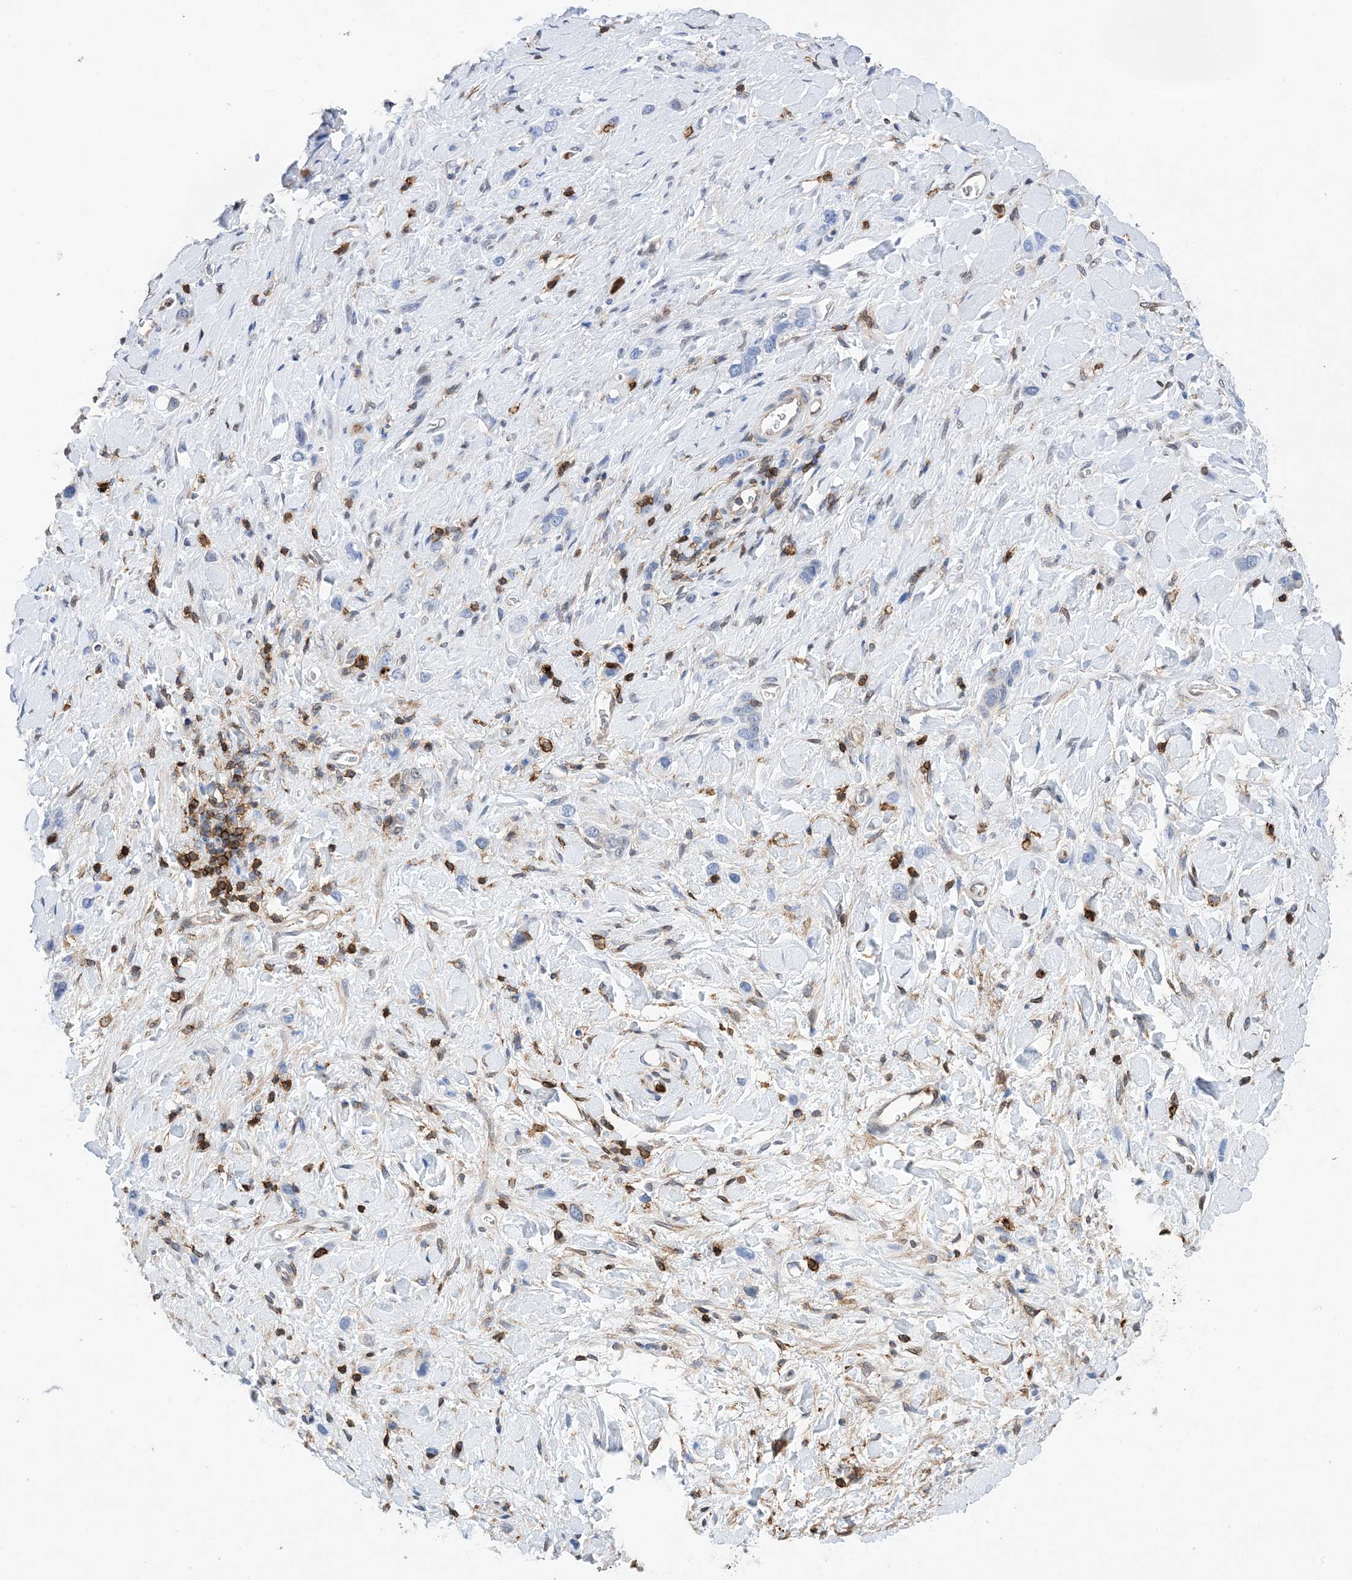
{"staining": {"intensity": "negative", "quantity": "none", "location": "none"}, "tissue": "stomach cancer", "cell_type": "Tumor cells", "image_type": "cancer", "snomed": [{"axis": "morphology", "description": "Adenocarcinoma, NOS"}, {"axis": "topography", "description": "Stomach"}], "caption": "The immunohistochemistry photomicrograph has no significant positivity in tumor cells of stomach cancer tissue.", "gene": "ANXA1", "patient": {"sex": "female", "age": 65}}